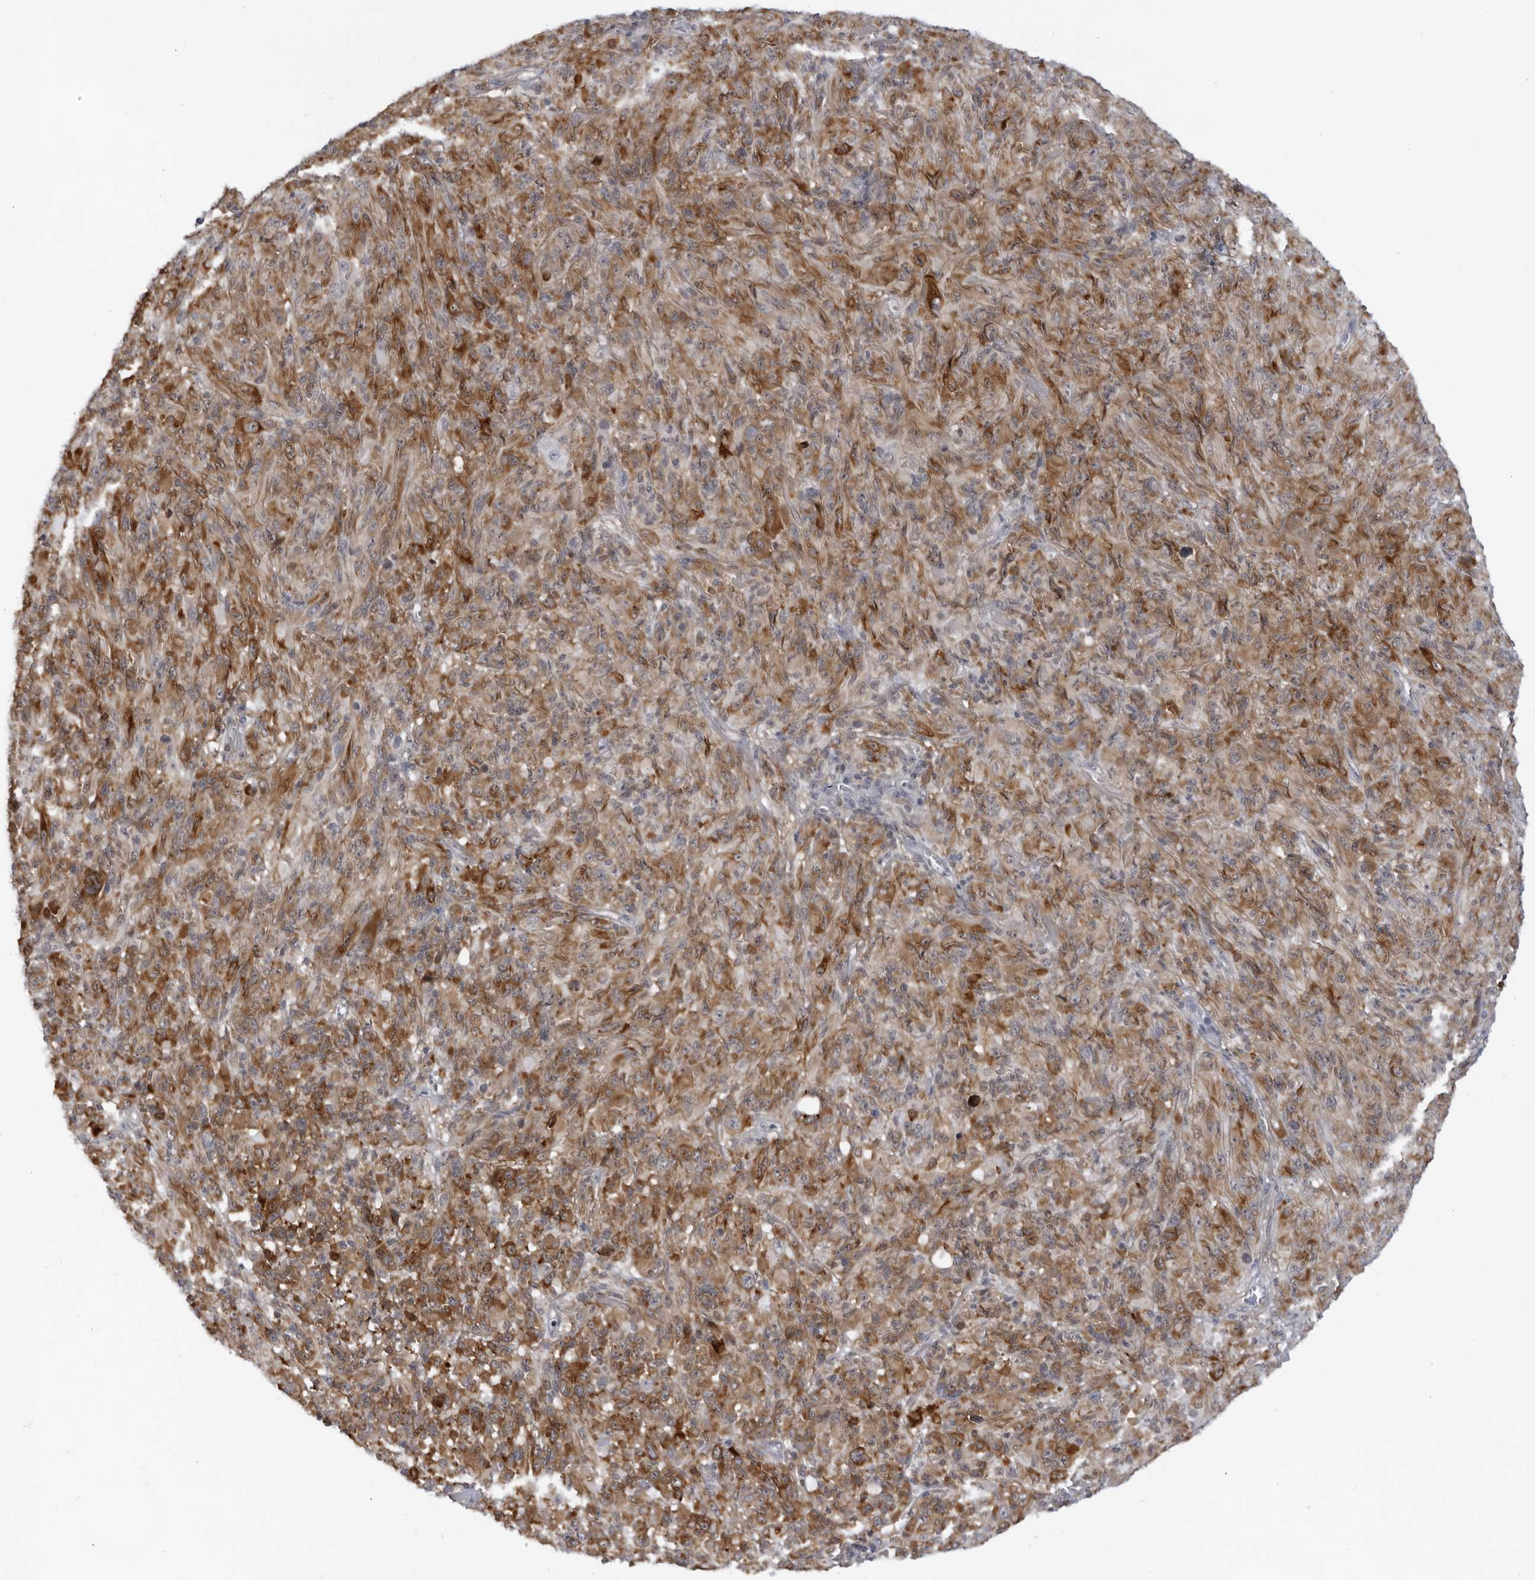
{"staining": {"intensity": "moderate", "quantity": ">75%", "location": "cytoplasmic/membranous"}, "tissue": "melanoma", "cell_type": "Tumor cells", "image_type": "cancer", "snomed": [{"axis": "morphology", "description": "Malignant melanoma, NOS"}, {"axis": "topography", "description": "Skin of head"}], "caption": "The histopathology image displays immunohistochemical staining of malignant melanoma. There is moderate cytoplasmic/membranous positivity is identified in about >75% of tumor cells. (IHC, brightfield microscopy, high magnification).", "gene": "BMP2K", "patient": {"sex": "male", "age": 96}}